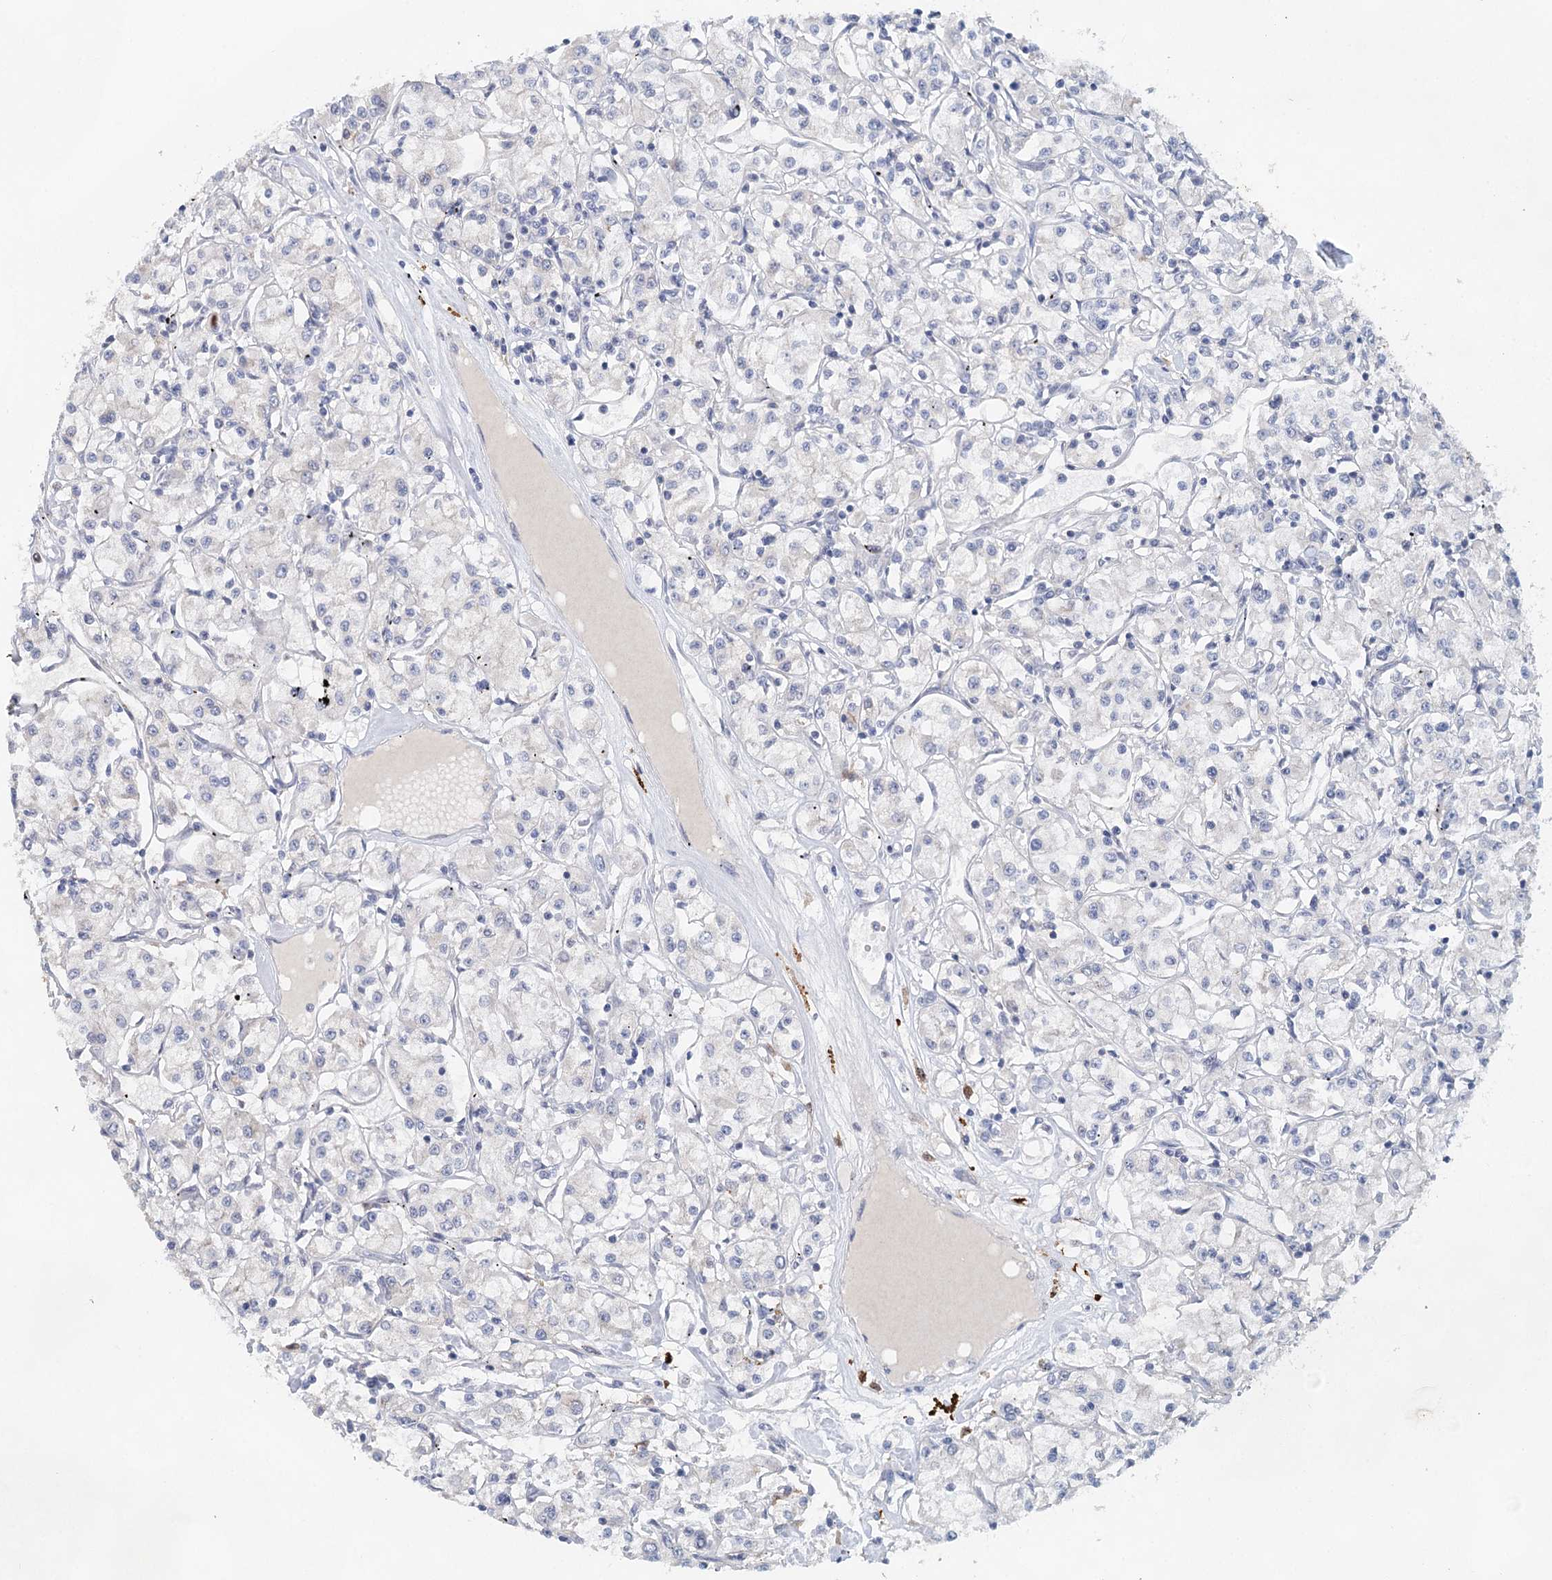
{"staining": {"intensity": "negative", "quantity": "none", "location": "none"}, "tissue": "renal cancer", "cell_type": "Tumor cells", "image_type": "cancer", "snomed": [{"axis": "morphology", "description": "Adenocarcinoma, NOS"}, {"axis": "topography", "description": "Kidney"}], "caption": "A high-resolution histopathology image shows immunohistochemistry (IHC) staining of renal cancer (adenocarcinoma), which displays no significant staining in tumor cells. The staining was performed using DAB to visualize the protein expression in brown, while the nuclei were stained in blue with hematoxylin (Magnification: 20x).", "gene": "SLC19A3", "patient": {"sex": "female", "age": 59}}